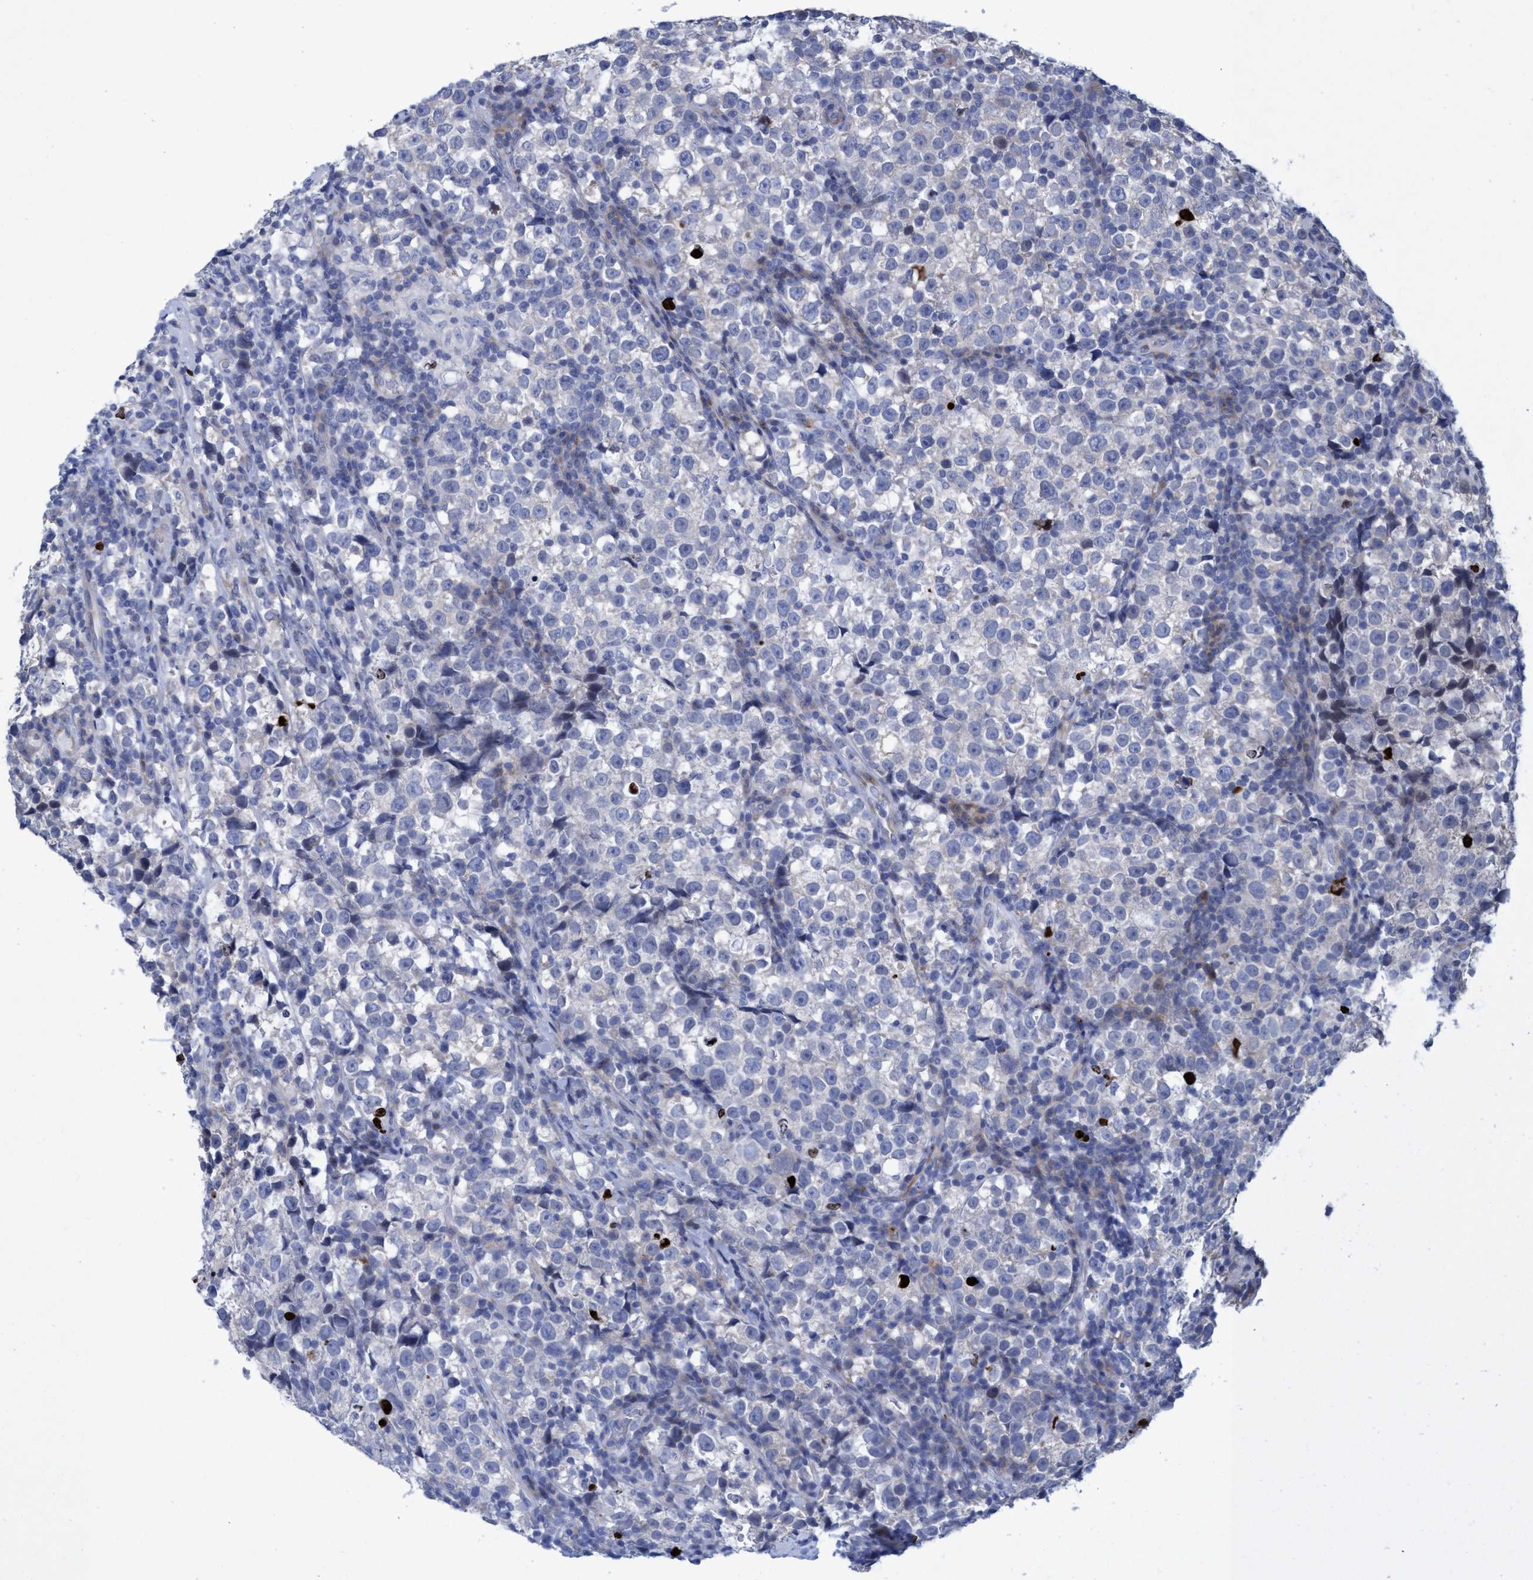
{"staining": {"intensity": "negative", "quantity": "none", "location": "none"}, "tissue": "testis cancer", "cell_type": "Tumor cells", "image_type": "cancer", "snomed": [{"axis": "morphology", "description": "Normal tissue, NOS"}, {"axis": "morphology", "description": "Seminoma, NOS"}, {"axis": "topography", "description": "Testis"}], "caption": "Testis seminoma stained for a protein using immunohistochemistry exhibits no expression tumor cells.", "gene": "R3HCC1", "patient": {"sex": "male", "age": 43}}